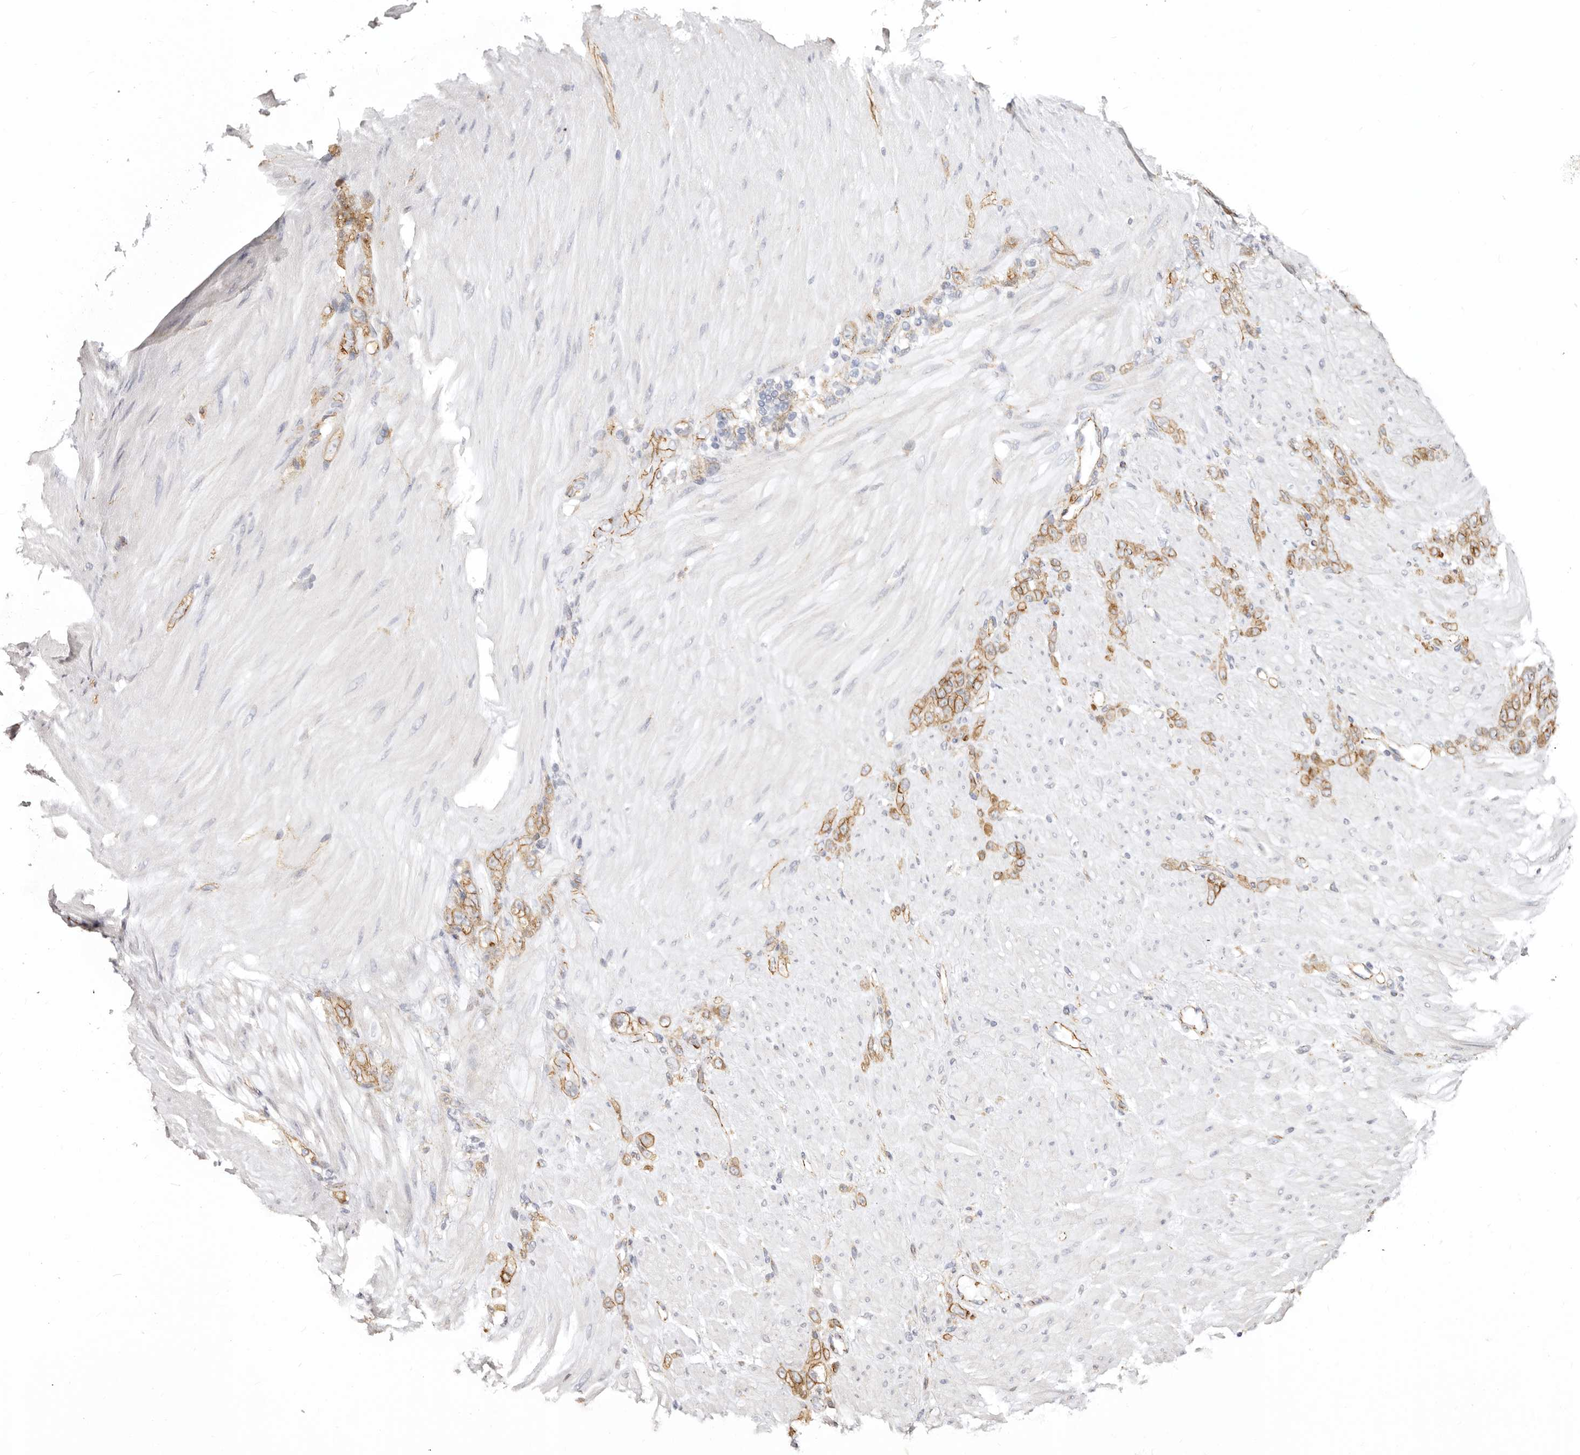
{"staining": {"intensity": "moderate", "quantity": ">75%", "location": "cytoplasmic/membranous"}, "tissue": "stomach cancer", "cell_type": "Tumor cells", "image_type": "cancer", "snomed": [{"axis": "morphology", "description": "Normal tissue, NOS"}, {"axis": "morphology", "description": "Adenocarcinoma, NOS"}, {"axis": "topography", "description": "Stomach"}], "caption": "Protein expression by IHC displays moderate cytoplasmic/membranous expression in approximately >75% of tumor cells in stomach adenocarcinoma. (brown staining indicates protein expression, while blue staining denotes nuclei).", "gene": "CTNNB1", "patient": {"sex": "male", "age": 82}}